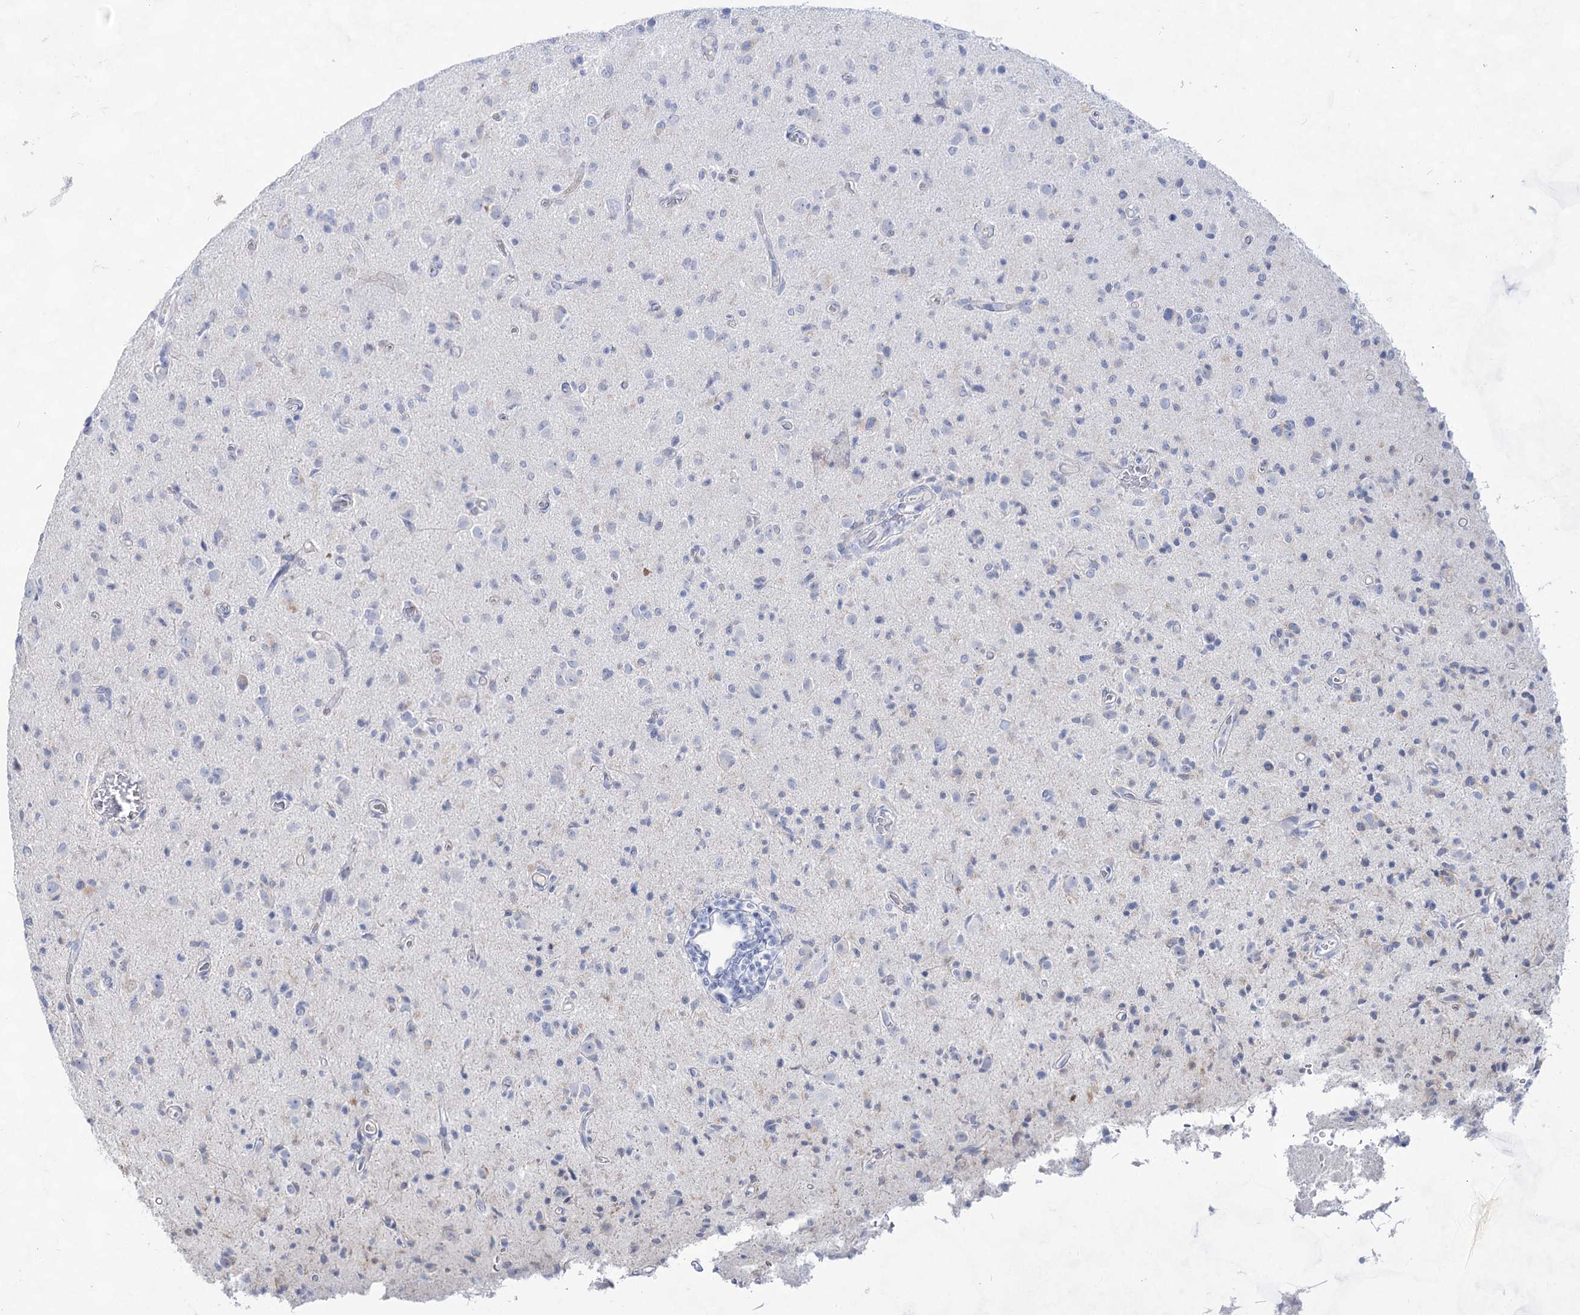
{"staining": {"intensity": "negative", "quantity": "none", "location": "none"}, "tissue": "glioma", "cell_type": "Tumor cells", "image_type": "cancer", "snomed": [{"axis": "morphology", "description": "Glioma, malignant, High grade"}, {"axis": "topography", "description": "Brain"}], "caption": "Immunohistochemistry (IHC) of malignant glioma (high-grade) shows no staining in tumor cells.", "gene": "ACRV1", "patient": {"sex": "female", "age": 57}}